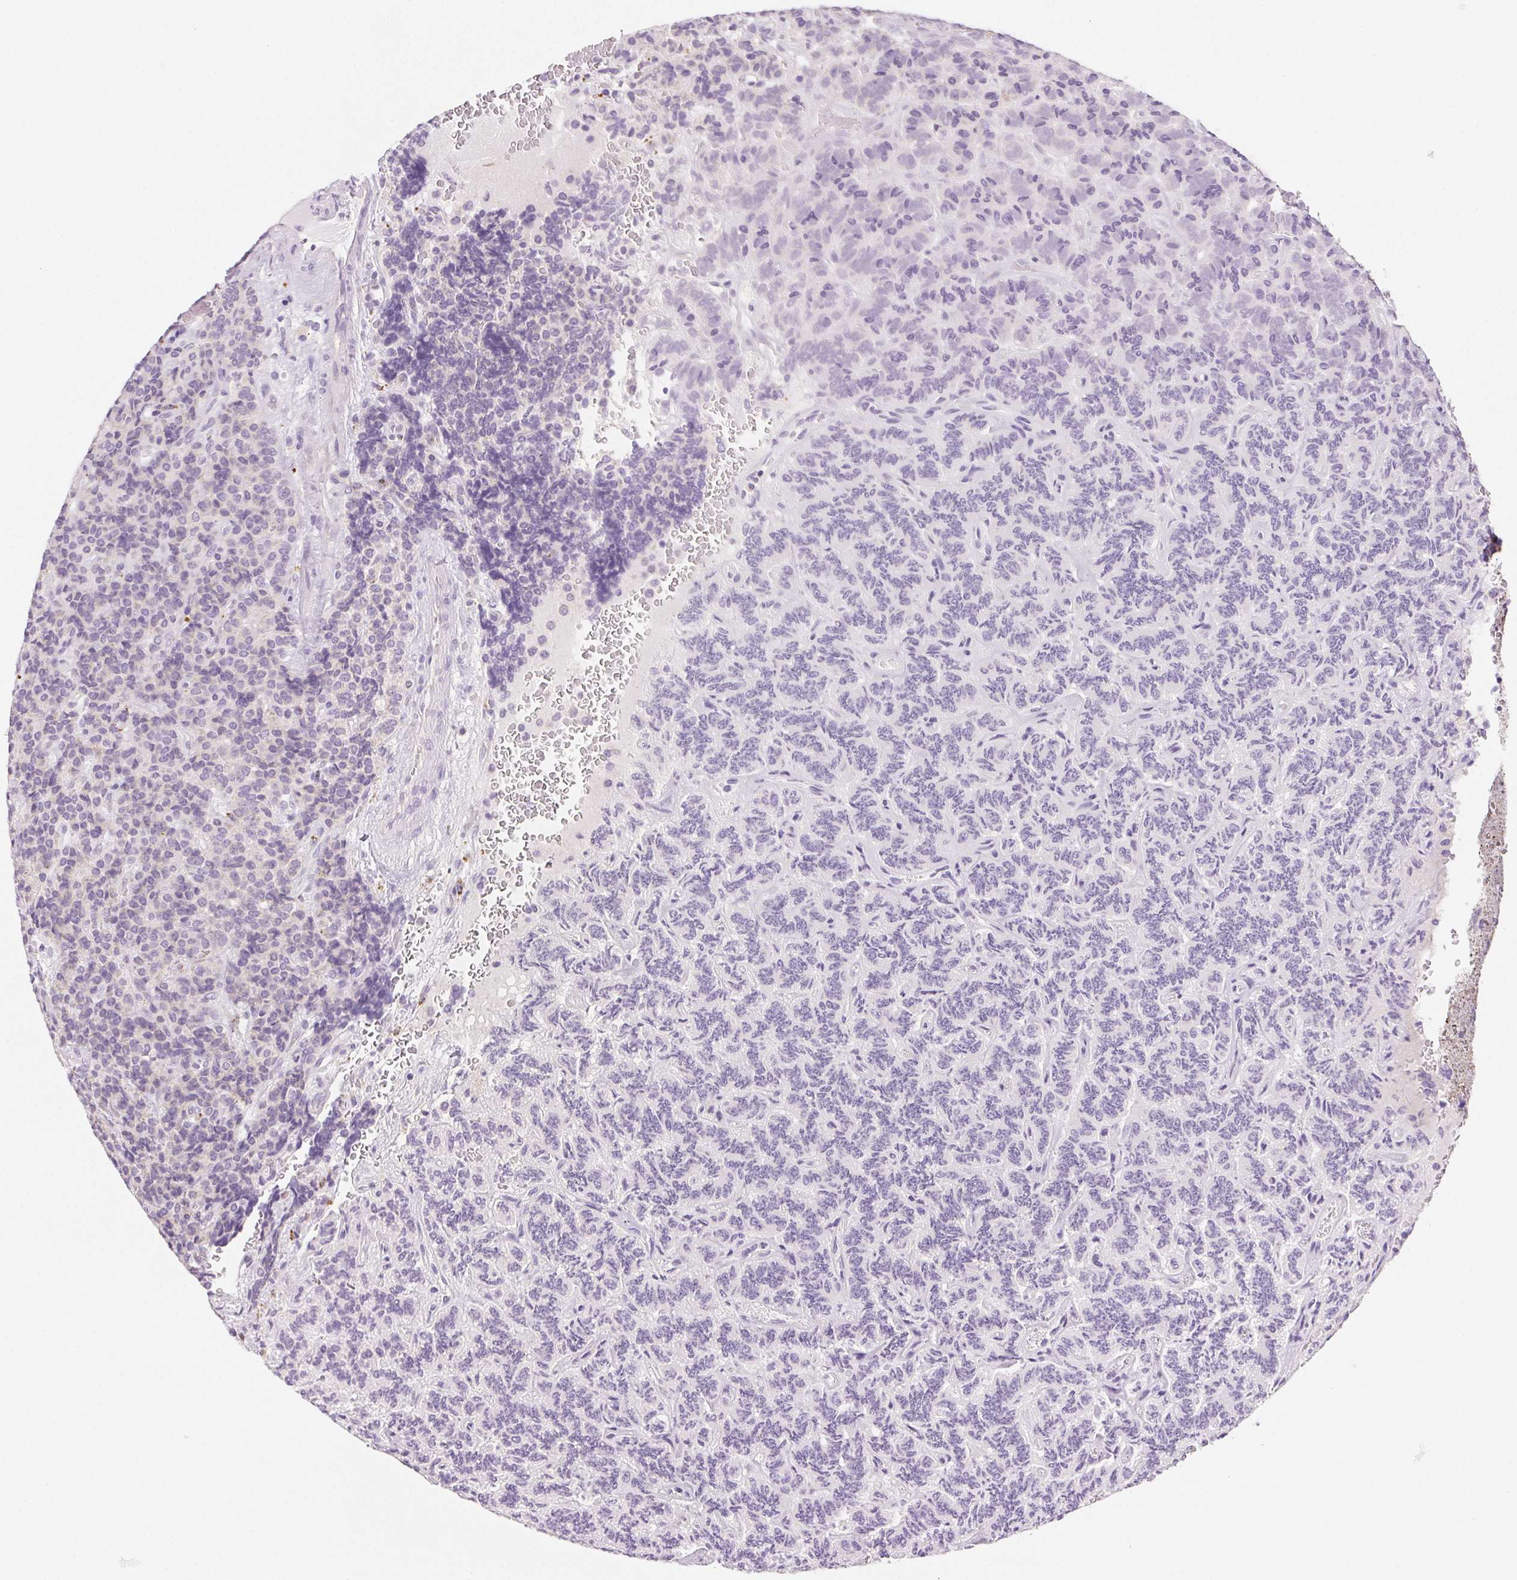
{"staining": {"intensity": "negative", "quantity": "none", "location": "none"}, "tissue": "carcinoid", "cell_type": "Tumor cells", "image_type": "cancer", "snomed": [{"axis": "morphology", "description": "Carcinoid, malignant, NOS"}, {"axis": "topography", "description": "Pancreas"}], "caption": "Tumor cells are negative for brown protein staining in carcinoid.", "gene": "LIPA", "patient": {"sex": "male", "age": 36}}